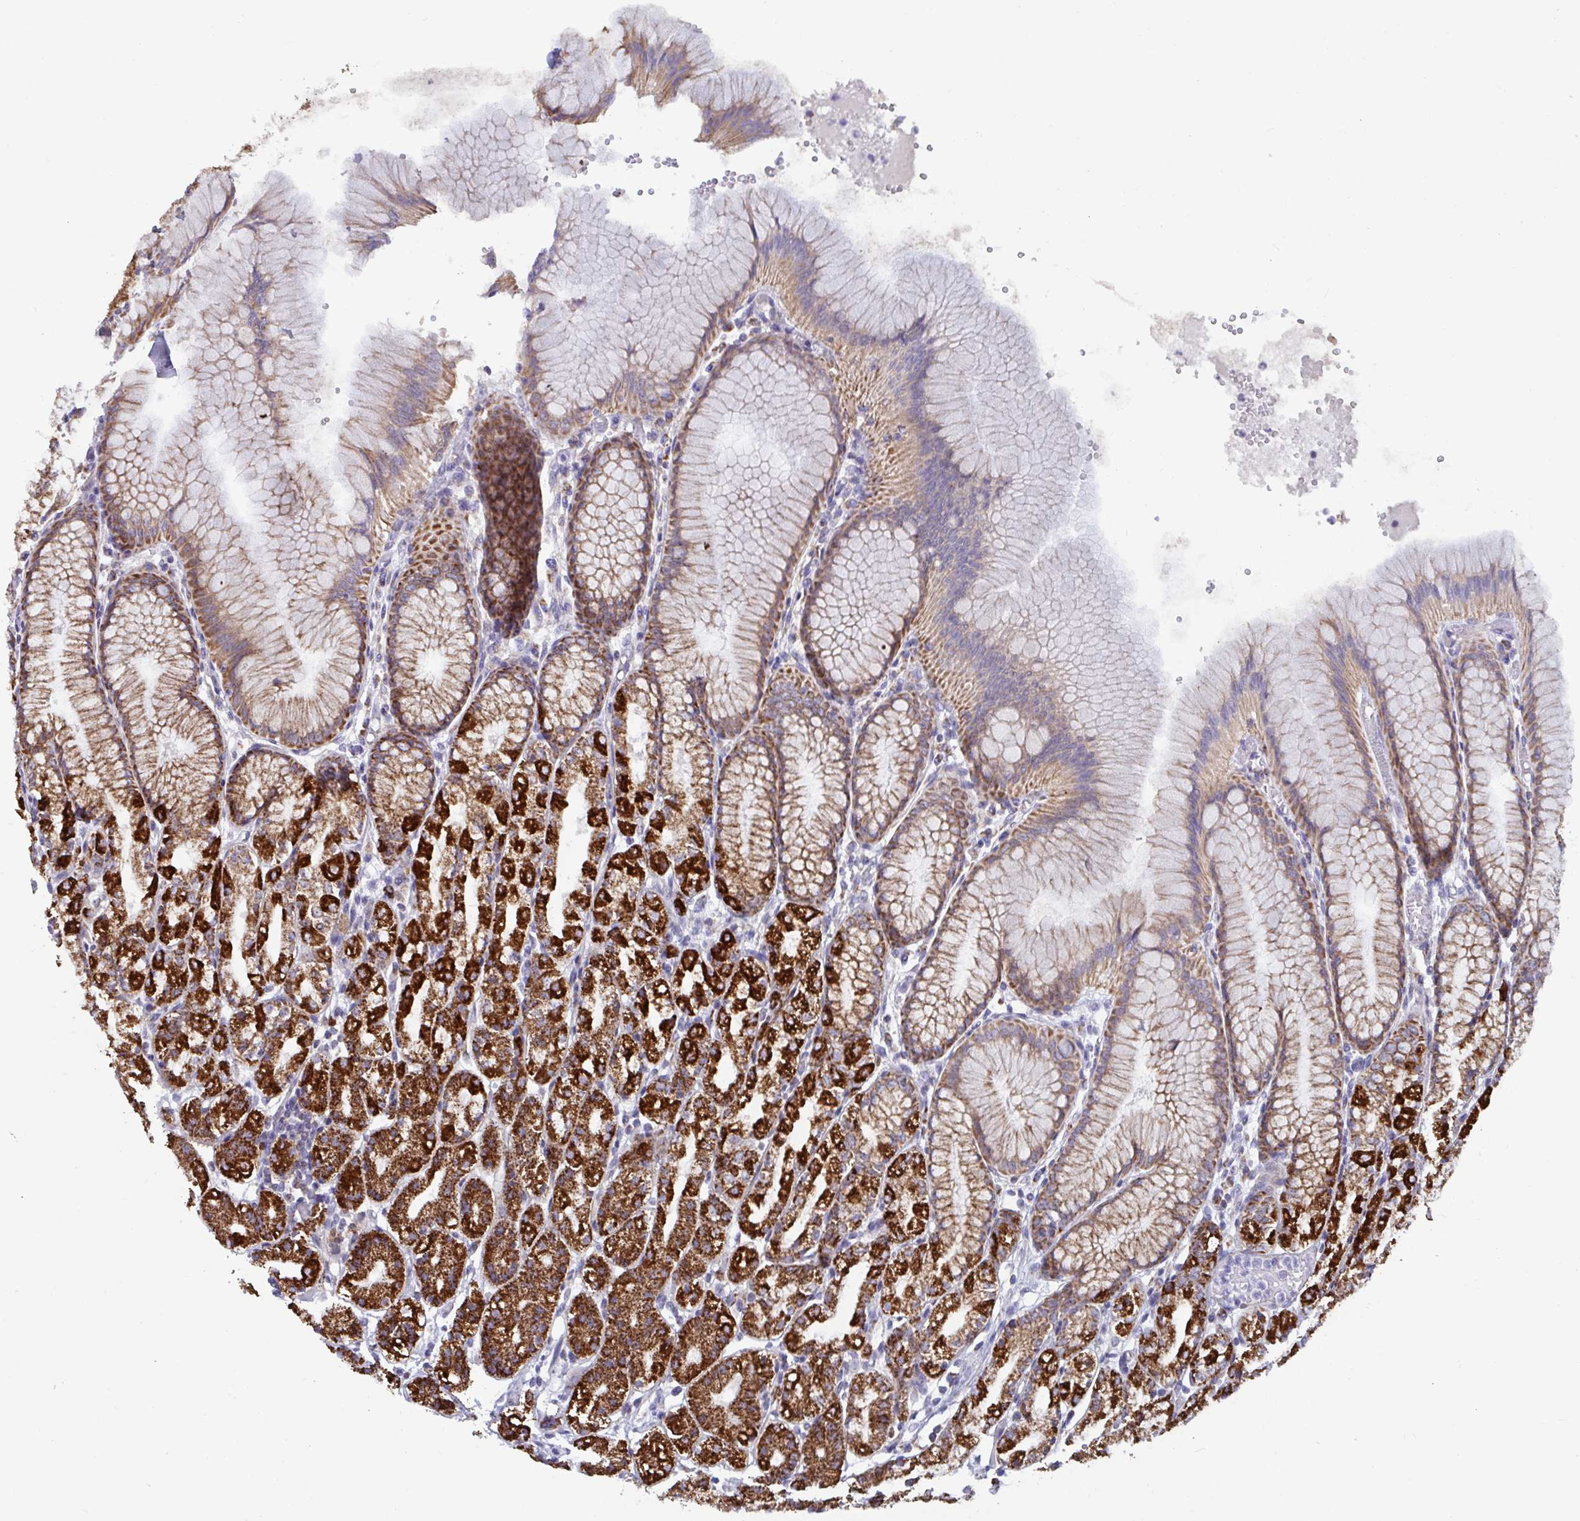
{"staining": {"intensity": "strong", "quantity": ">75%", "location": "cytoplasmic/membranous"}, "tissue": "stomach", "cell_type": "Glandular cells", "image_type": "normal", "snomed": [{"axis": "morphology", "description": "Normal tissue, NOS"}, {"axis": "topography", "description": "Stomach"}], "caption": "High-magnification brightfield microscopy of benign stomach stained with DAB (brown) and counterstained with hematoxylin (blue). glandular cells exhibit strong cytoplasmic/membranous expression is present in approximately>75% of cells. Nuclei are stained in blue.", "gene": "BCAT2", "patient": {"sex": "female", "age": 57}}